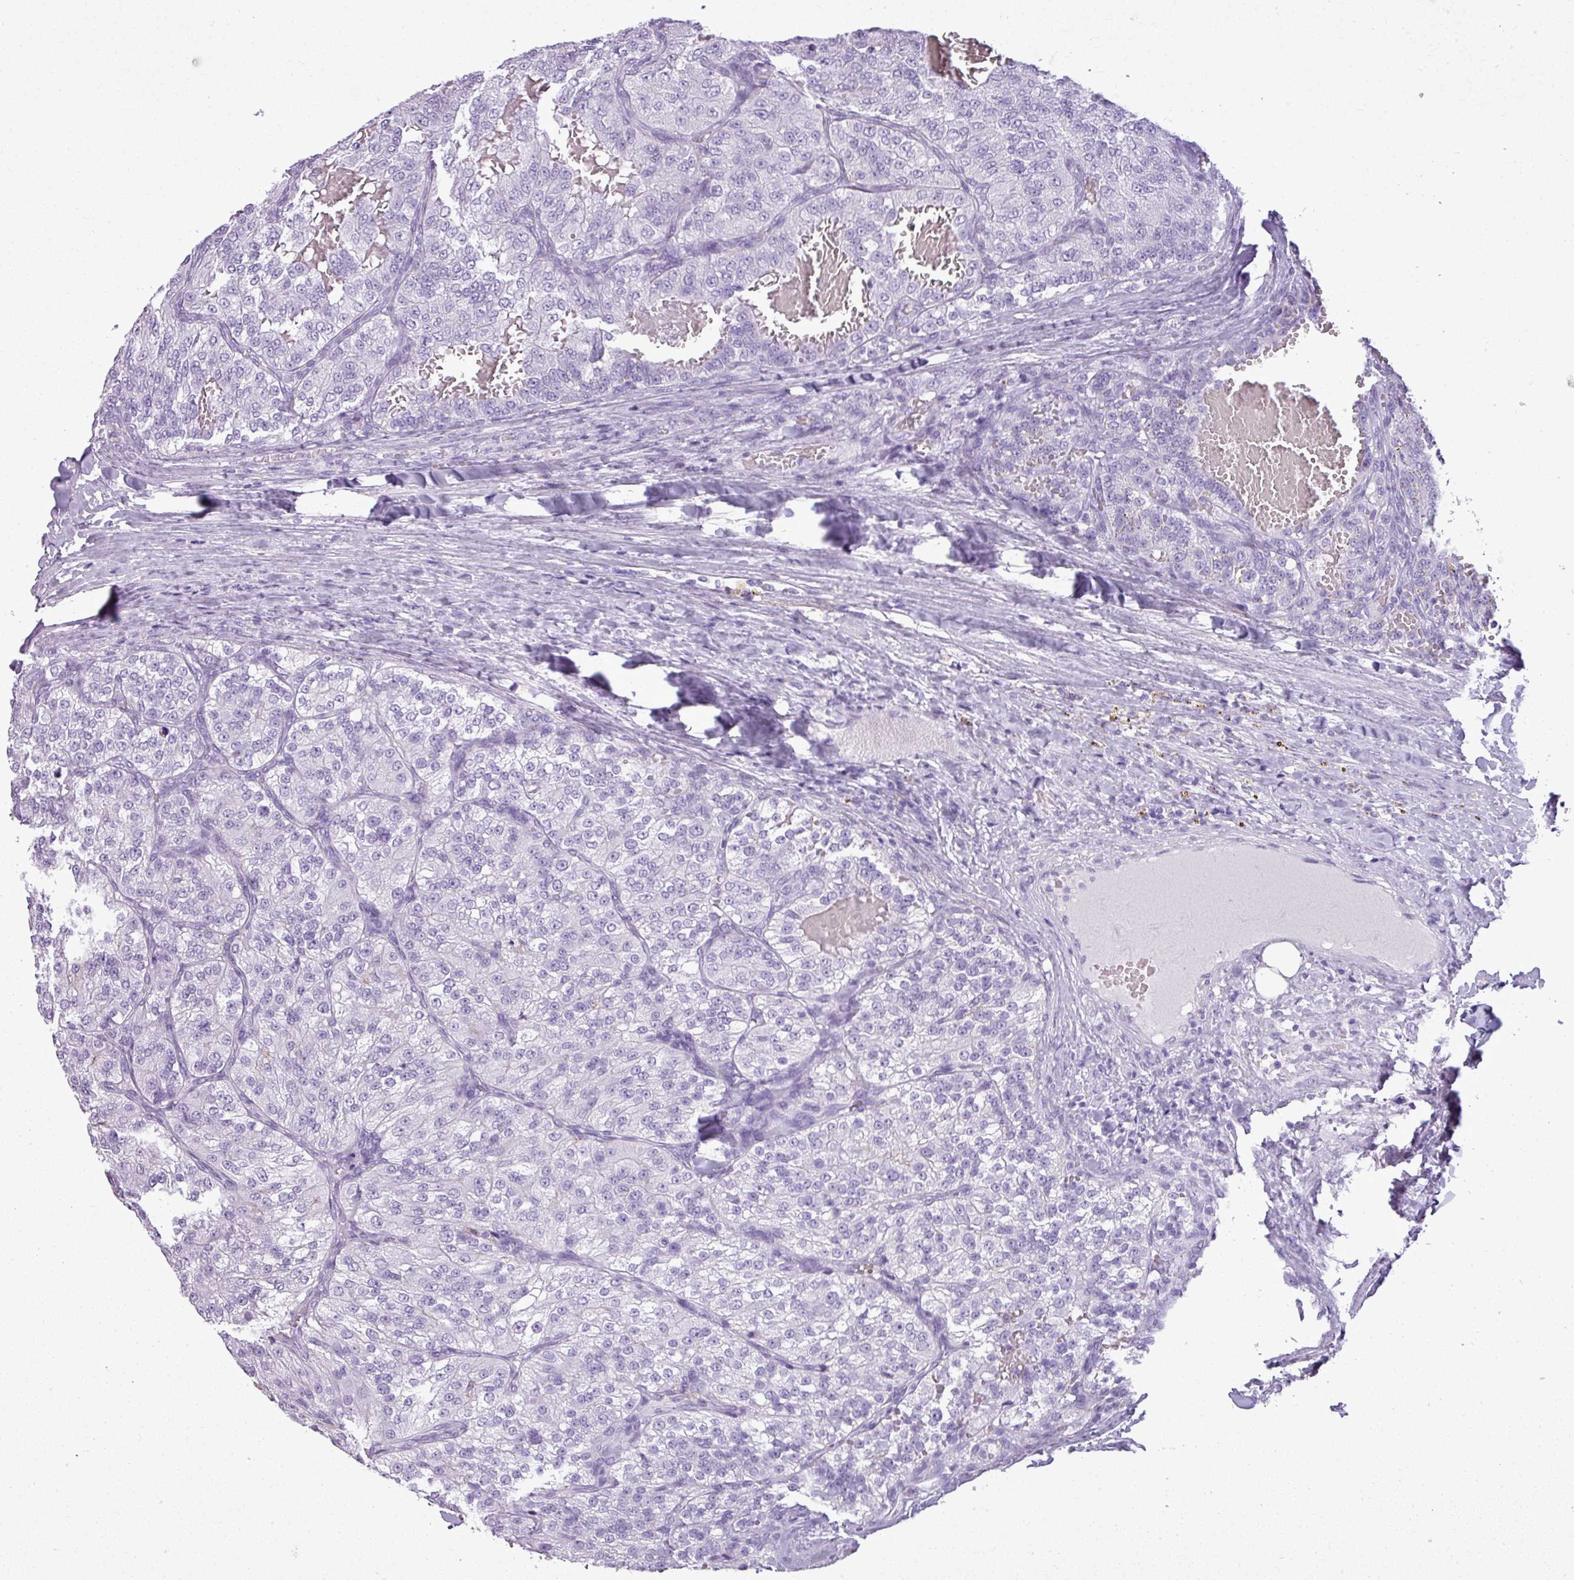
{"staining": {"intensity": "negative", "quantity": "none", "location": "none"}, "tissue": "renal cancer", "cell_type": "Tumor cells", "image_type": "cancer", "snomed": [{"axis": "morphology", "description": "Adenocarcinoma, NOS"}, {"axis": "topography", "description": "Kidney"}], "caption": "IHC image of neoplastic tissue: renal adenocarcinoma stained with DAB (3,3'-diaminobenzidine) shows no significant protein positivity in tumor cells.", "gene": "RBMXL2", "patient": {"sex": "female", "age": 63}}